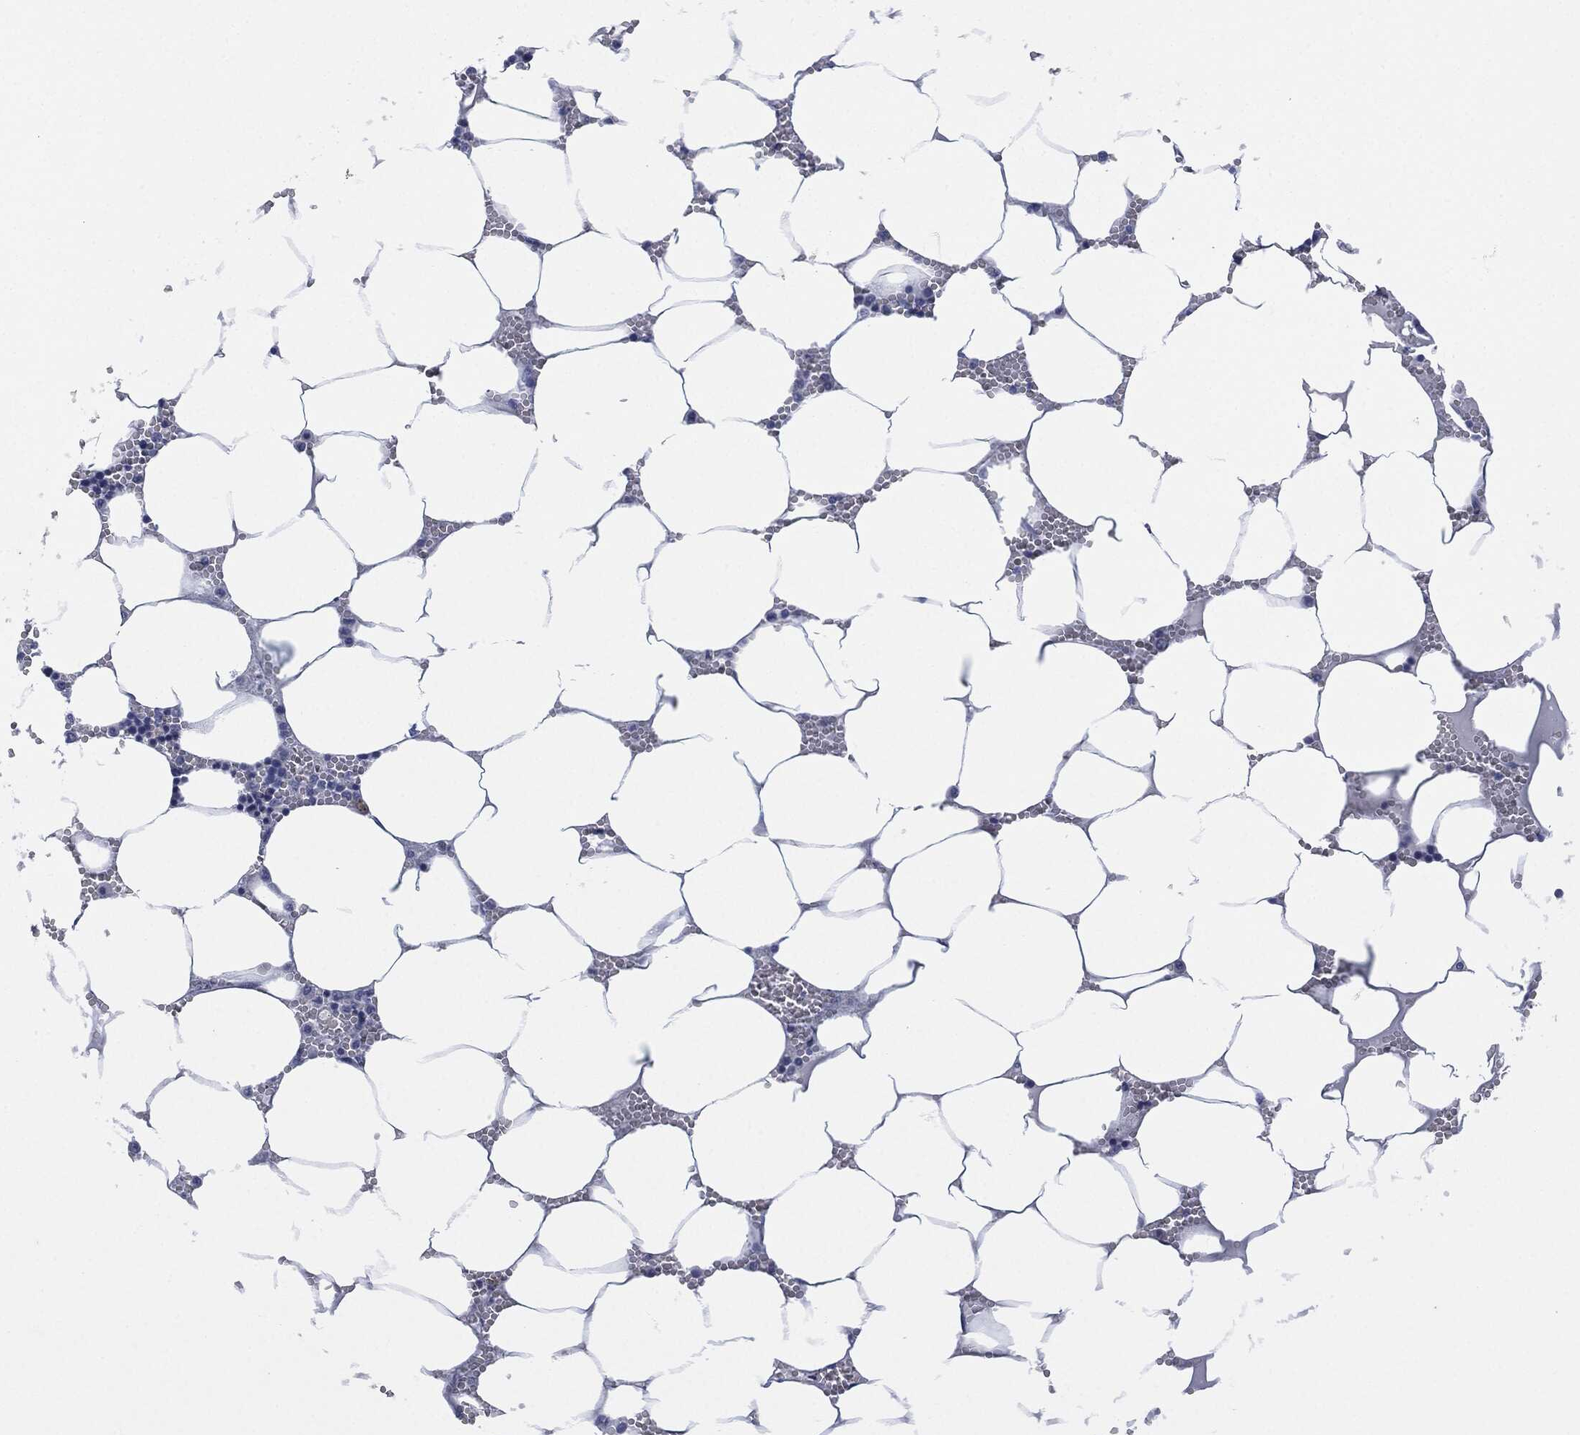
{"staining": {"intensity": "negative", "quantity": "none", "location": "none"}, "tissue": "bone marrow", "cell_type": "Hematopoietic cells", "image_type": "normal", "snomed": [{"axis": "morphology", "description": "Normal tissue, NOS"}, {"axis": "topography", "description": "Bone marrow"}], "caption": "Hematopoietic cells are negative for protein expression in normal human bone marrow. (DAB IHC visualized using brightfield microscopy, high magnification).", "gene": "MUC16", "patient": {"sex": "female", "age": 64}}